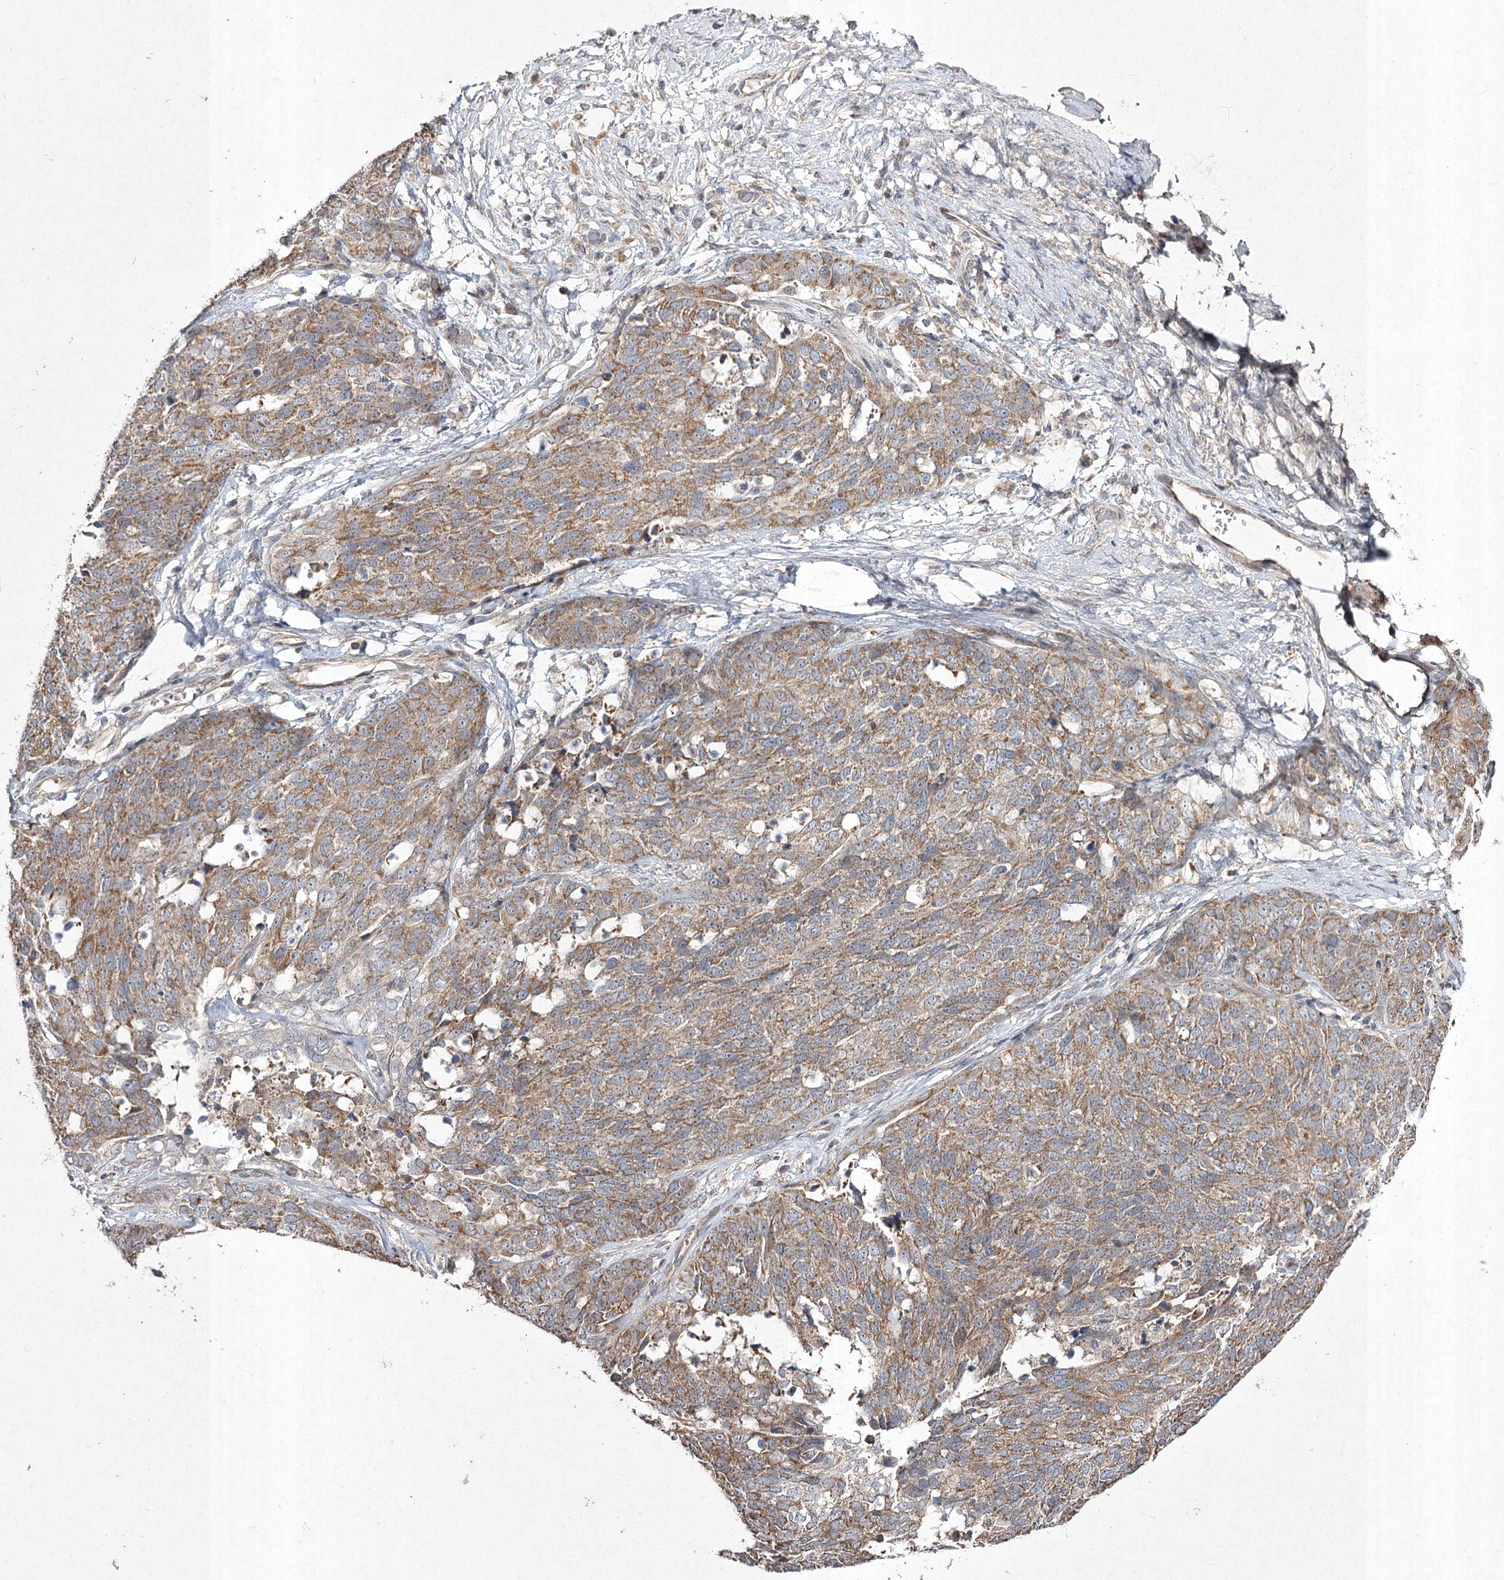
{"staining": {"intensity": "moderate", "quantity": ">75%", "location": "cytoplasmic/membranous"}, "tissue": "ovarian cancer", "cell_type": "Tumor cells", "image_type": "cancer", "snomed": [{"axis": "morphology", "description": "Cystadenocarcinoma, serous, NOS"}, {"axis": "topography", "description": "Ovary"}], "caption": "There is medium levels of moderate cytoplasmic/membranous staining in tumor cells of ovarian cancer (serous cystadenocarcinoma), as demonstrated by immunohistochemical staining (brown color).", "gene": "FANCL", "patient": {"sex": "female", "age": 44}}